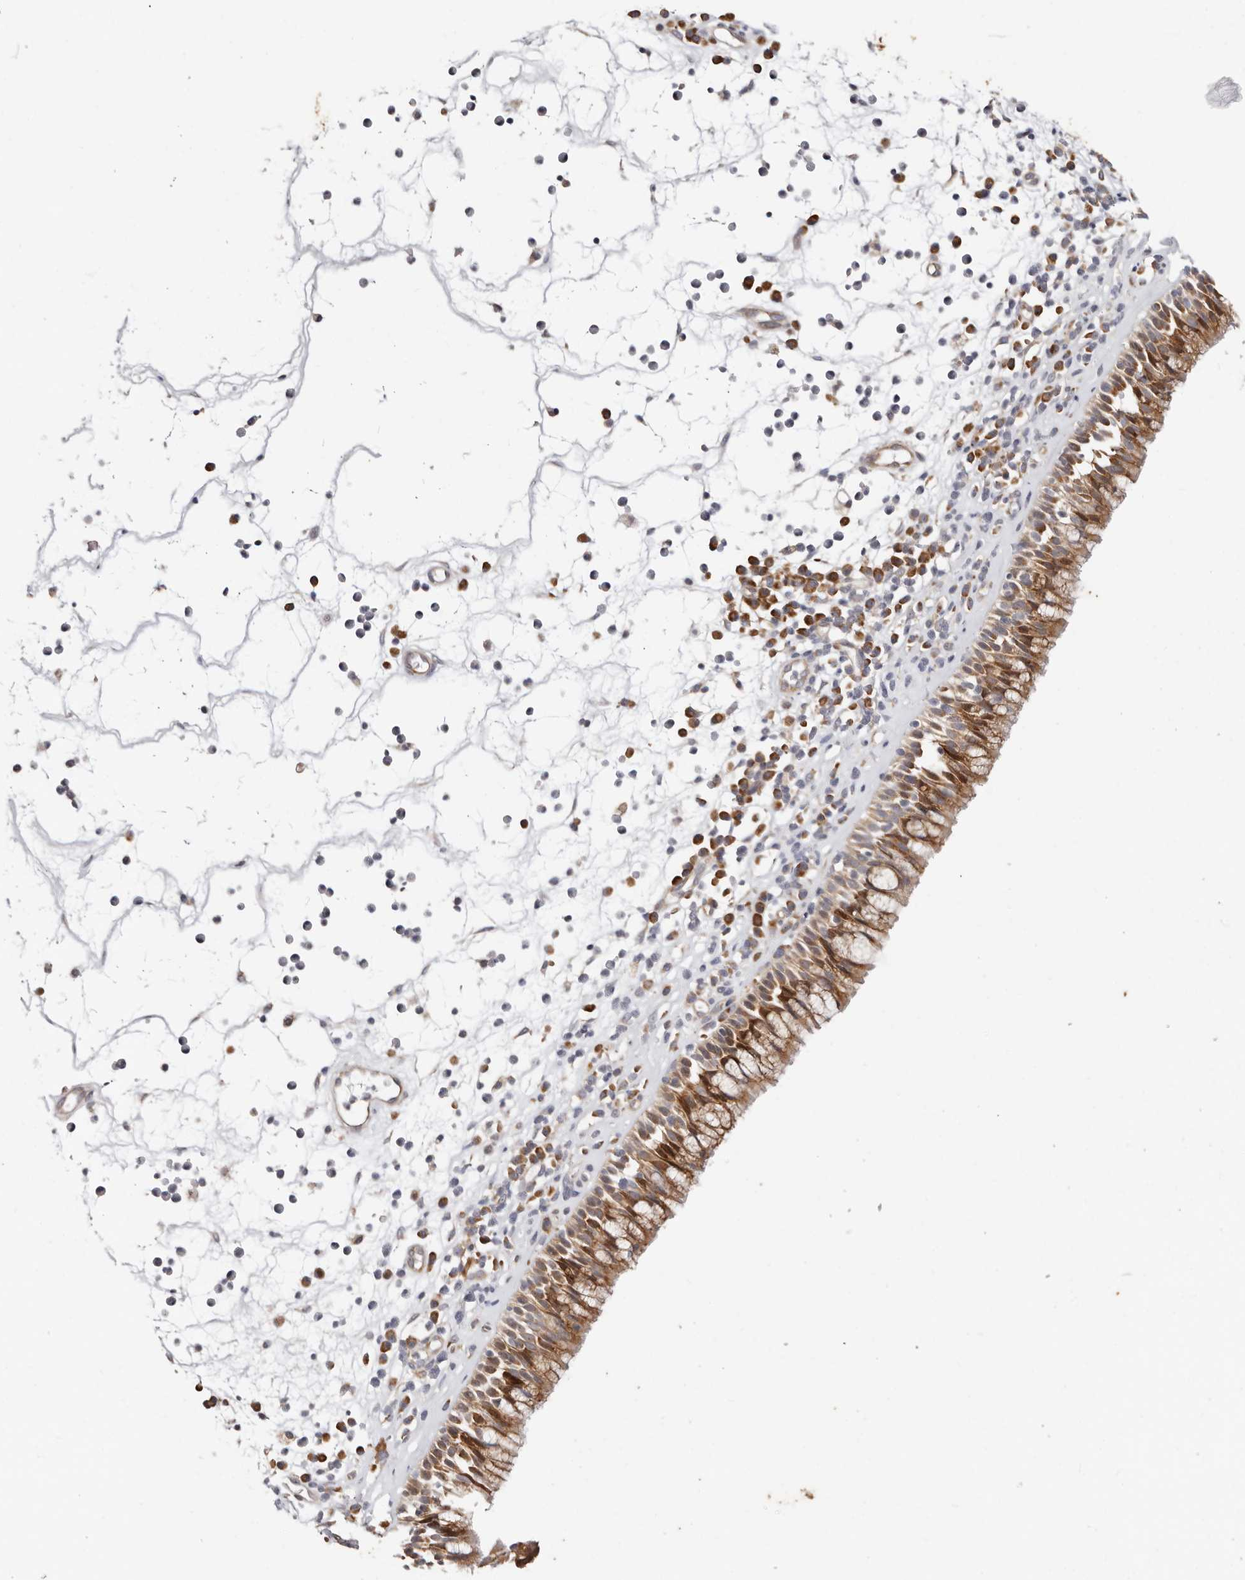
{"staining": {"intensity": "moderate", "quantity": ">75%", "location": "cytoplasmic/membranous"}, "tissue": "nasopharynx", "cell_type": "Respiratory epithelial cells", "image_type": "normal", "snomed": [{"axis": "morphology", "description": "Normal tissue, NOS"}, {"axis": "morphology", "description": "Inflammation, NOS"}, {"axis": "morphology", "description": "Malignant melanoma, Metastatic site"}, {"axis": "topography", "description": "Nasopharynx"}], "caption": "Moderate cytoplasmic/membranous protein staining is seen in approximately >75% of respiratory epithelial cells in nasopharynx.", "gene": "BCL2L15", "patient": {"sex": "male", "age": 70}}